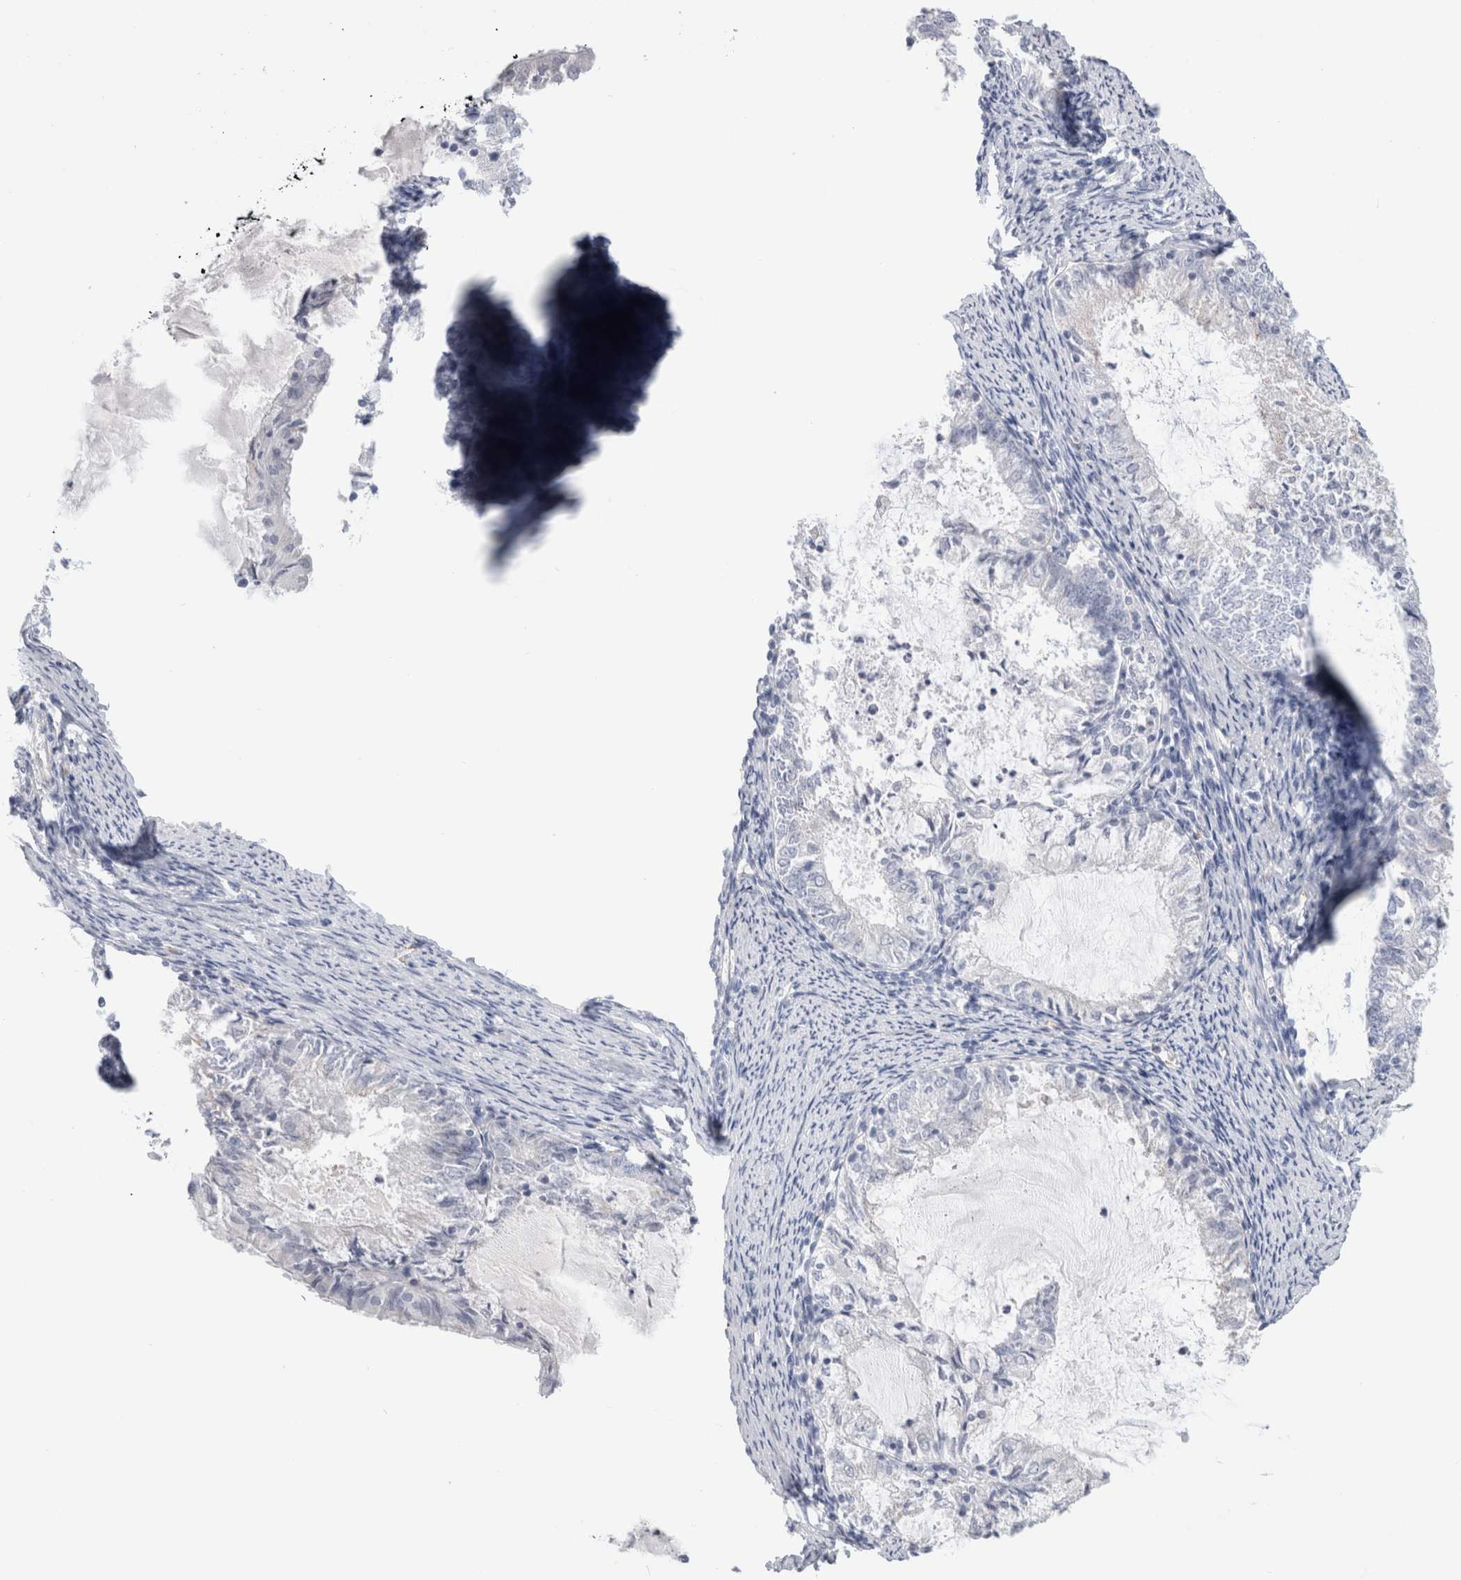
{"staining": {"intensity": "negative", "quantity": "none", "location": "none"}, "tissue": "endometrial cancer", "cell_type": "Tumor cells", "image_type": "cancer", "snomed": [{"axis": "morphology", "description": "Adenocarcinoma, NOS"}, {"axis": "topography", "description": "Endometrium"}], "caption": "Human adenocarcinoma (endometrial) stained for a protein using IHC shows no expression in tumor cells.", "gene": "ANKMY1", "patient": {"sex": "female", "age": 57}}